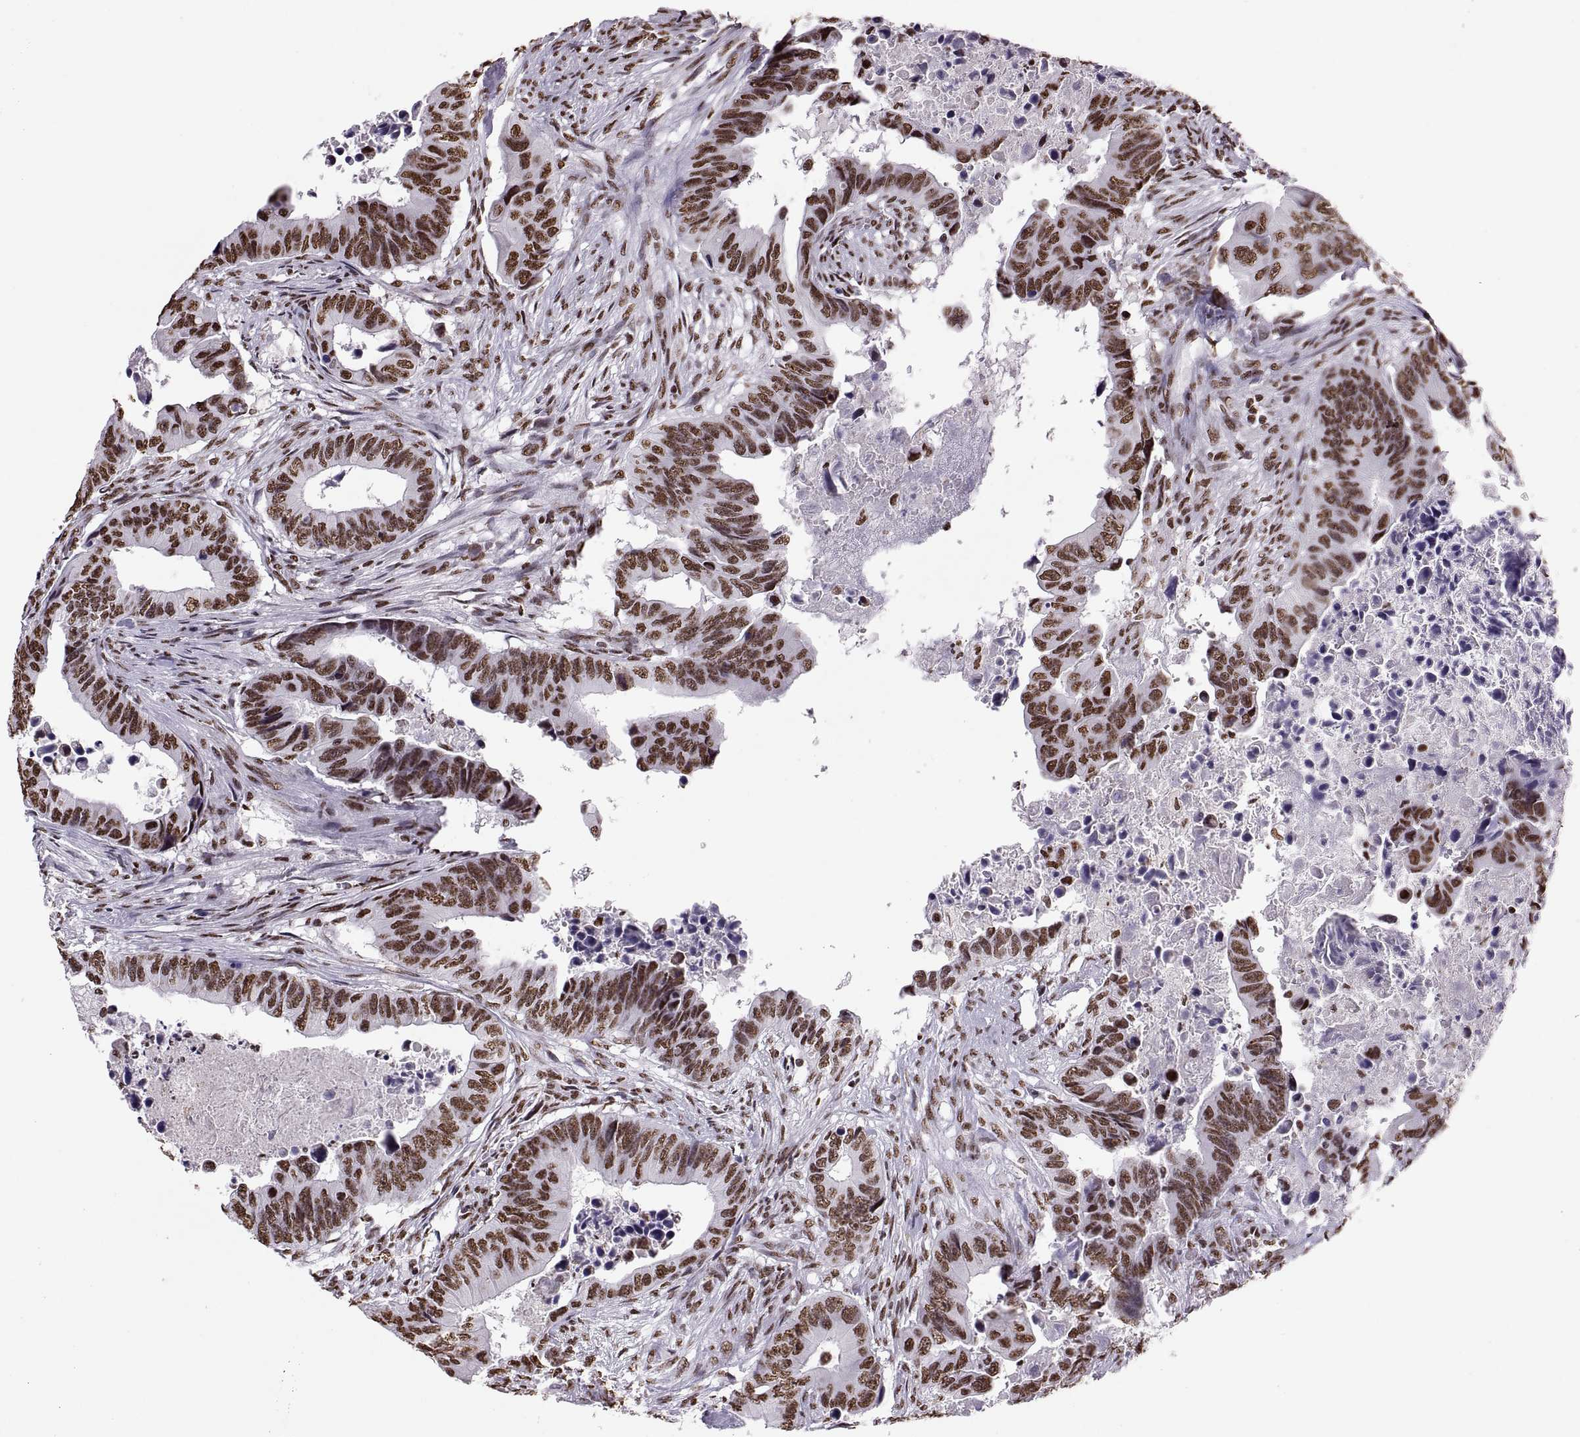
{"staining": {"intensity": "strong", "quantity": "25%-75%", "location": "nuclear"}, "tissue": "colorectal cancer", "cell_type": "Tumor cells", "image_type": "cancer", "snomed": [{"axis": "morphology", "description": "Adenocarcinoma, NOS"}, {"axis": "topography", "description": "Colon"}], "caption": "High-power microscopy captured an IHC histopathology image of adenocarcinoma (colorectal), revealing strong nuclear positivity in approximately 25%-75% of tumor cells. The staining was performed using DAB (3,3'-diaminobenzidine) to visualize the protein expression in brown, while the nuclei were stained in blue with hematoxylin (Magnification: 20x).", "gene": "SNAI1", "patient": {"sex": "female", "age": 87}}